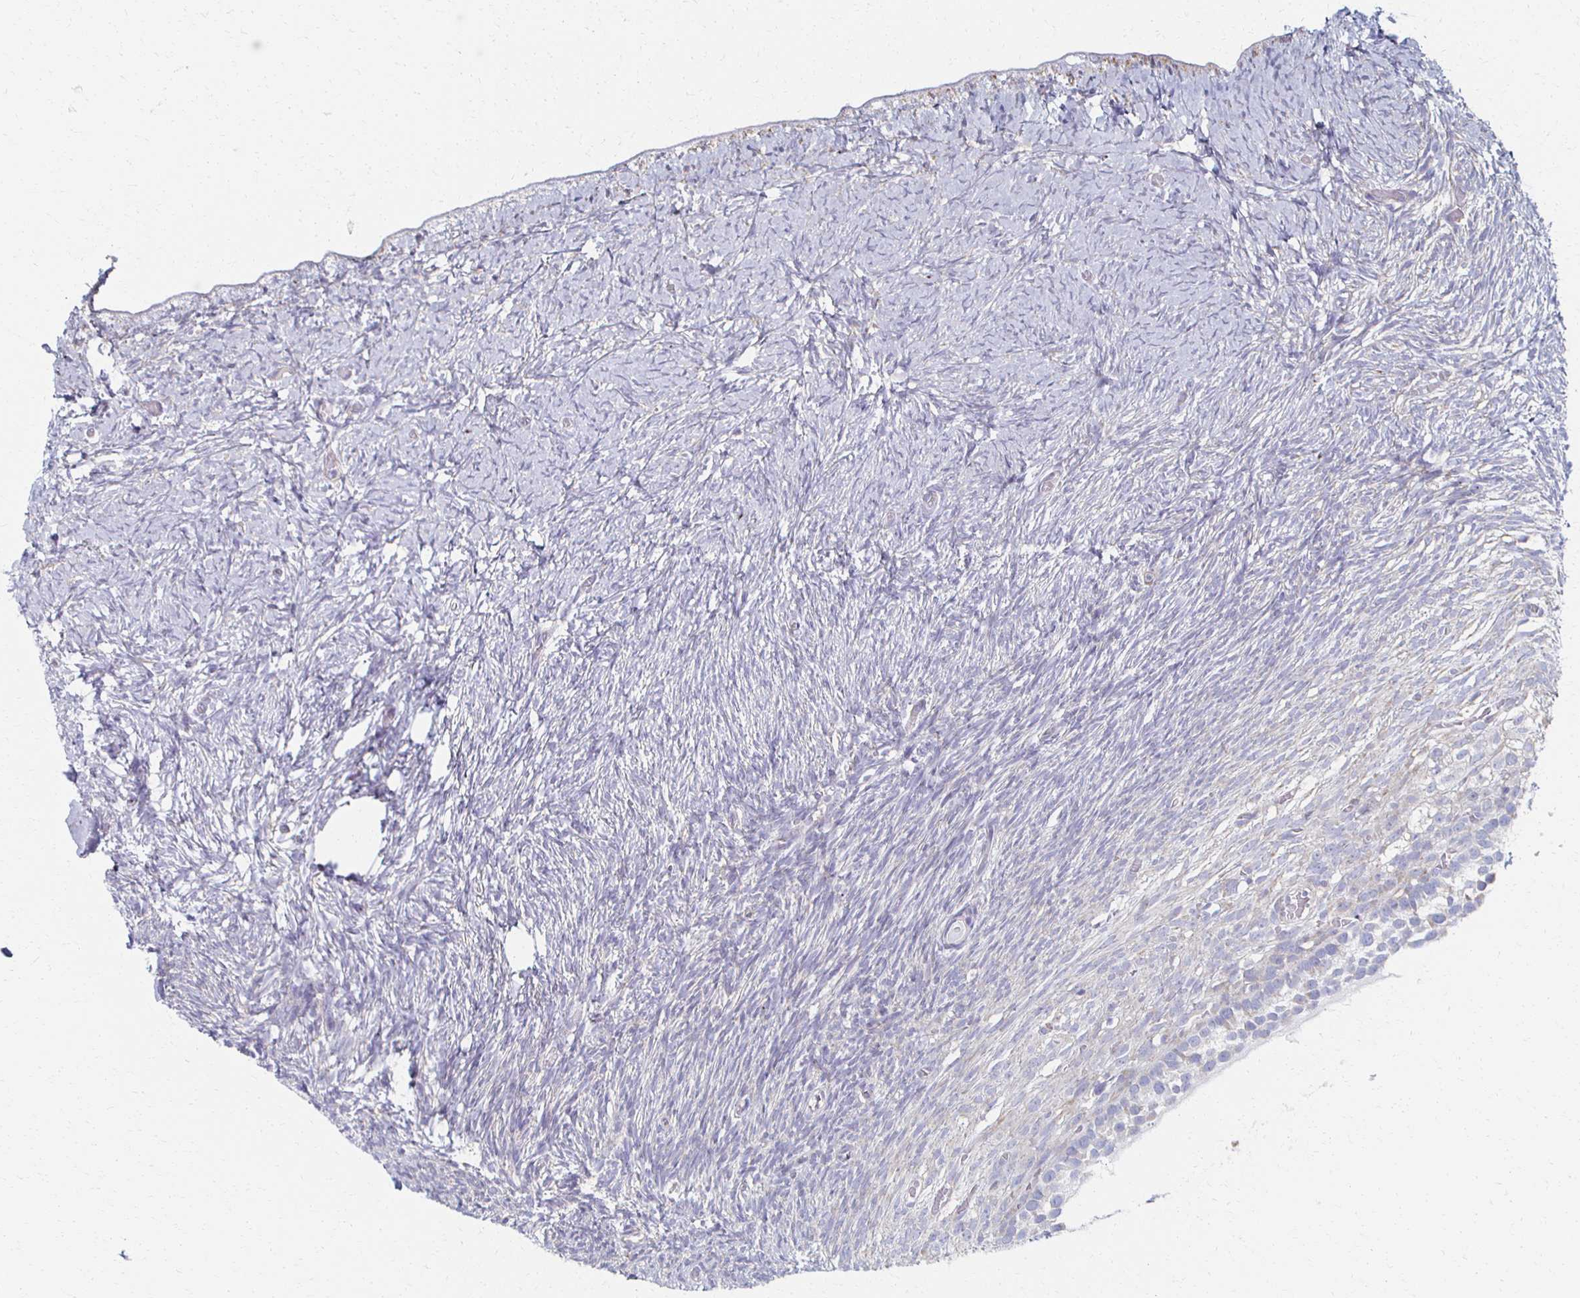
{"staining": {"intensity": "negative", "quantity": "none", "location": "none"}, "tissue": "ovary", "cell_type": "Follicle cells", "image_type": "normal", "snomed": [{"axis": "morphology", "description": "Normal tissue, NOS"}, {"axis": "topography", "description": "Ovary"}], "caption": "Immunohistochemistry (IHC) micrograph of normal ovary stained for a protein (brown), which exhibits no expression in follicle cells.", "gene": "ATP1A3", "patient": {"sex": "female", "age": 39}}